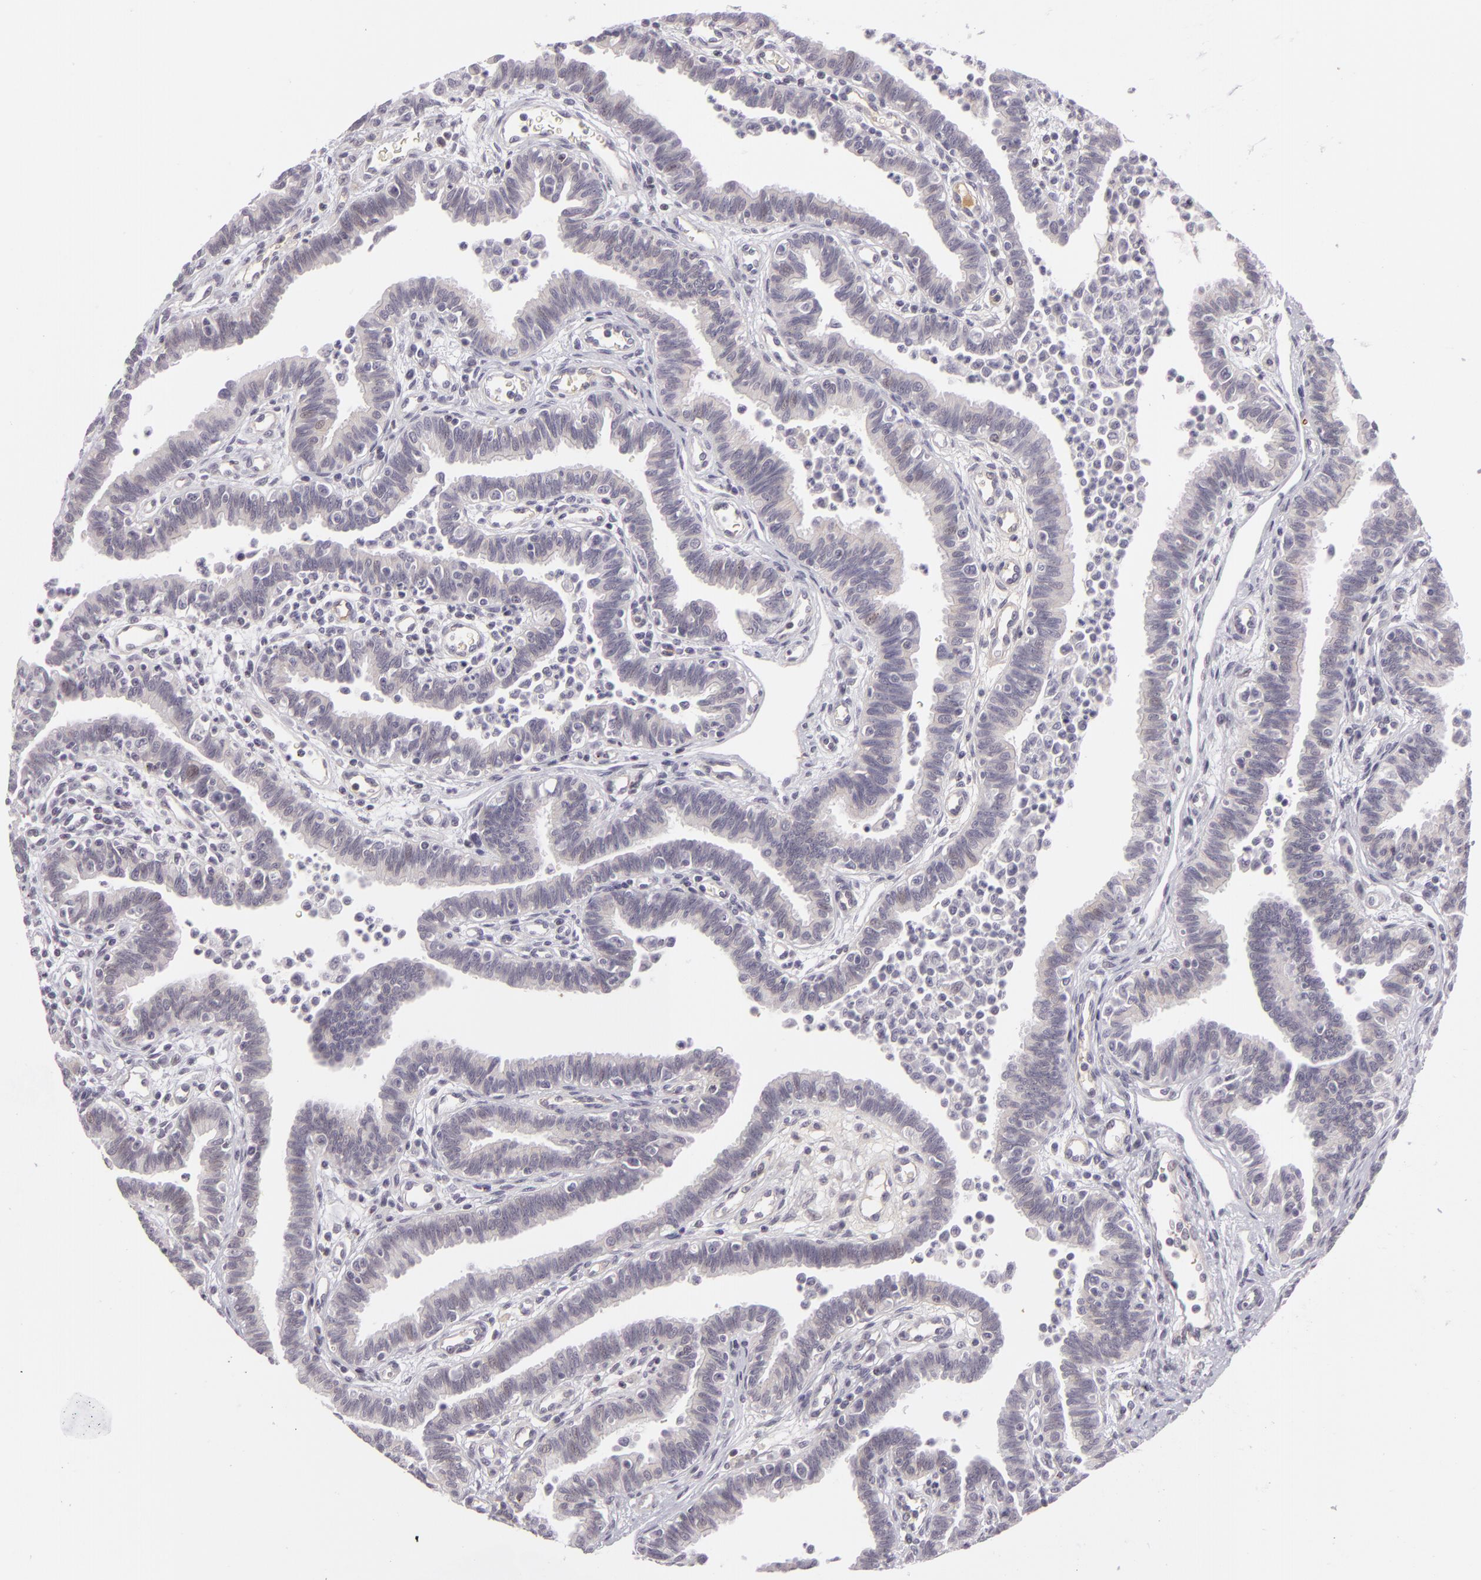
{"staining": {"intensity": "negative", "quantity": "none", "location": "none"}, "tissue": "fallopian tube", "cell_type": "Glandular cells", "image_type": "normal", "snomed": [{"axis": "morphology", "description": "Normal tissue, NOS"}, {"axis": "topography", "description": "Fallopian tube"}], "caption": "Immunohistochemistry histopathology image of normal fallopian tube: fallopian tube stained with DAB demonstrates no significant protein staining in glandular cells. Nuclei are stained in blue.", "gene": "CTNNB1", "patient": {"sex": "female", "age": 36}}